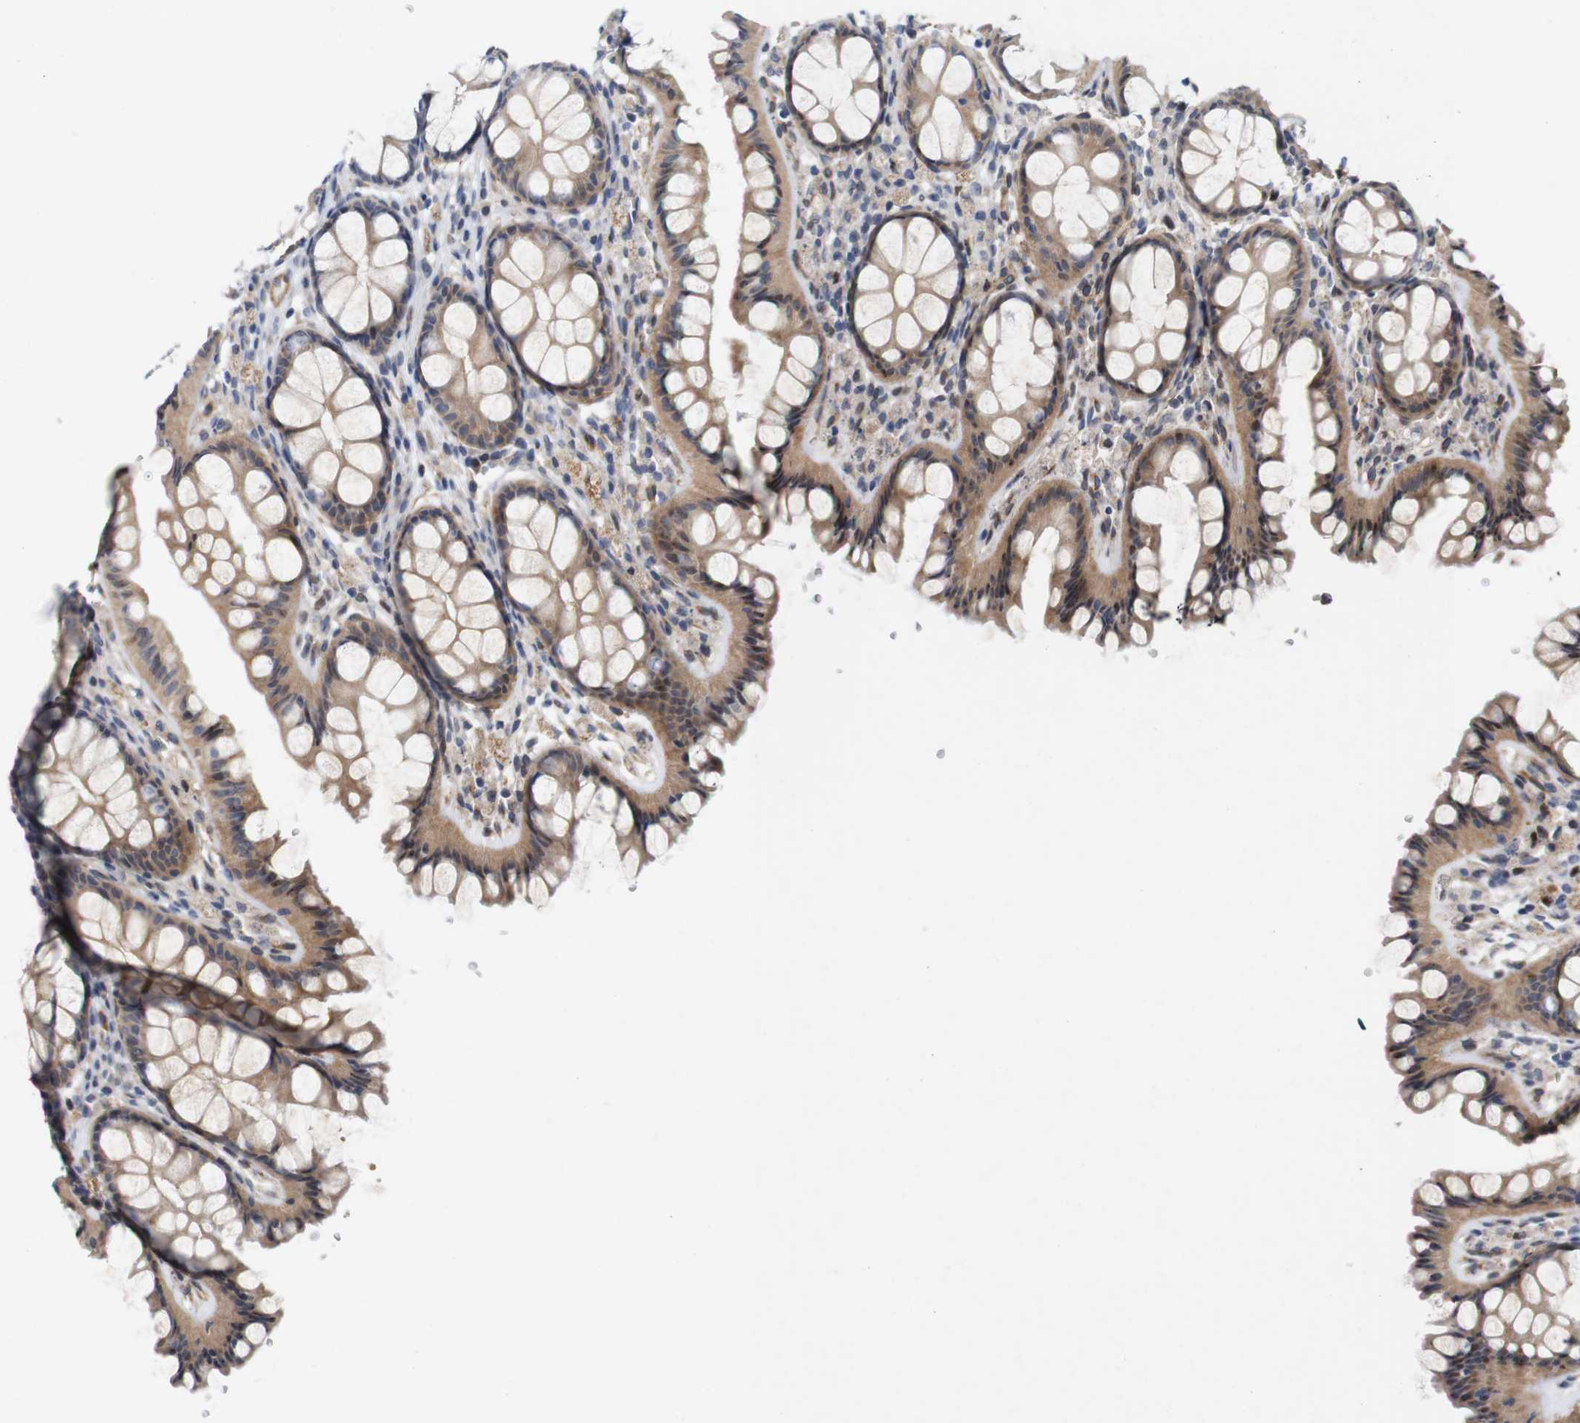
{"staining": {"intensity": "moderate", "quantity": "25%-75%", "location": "cytoplasmic/membranous"}, "tissue": "colon", "cell_type": "Endothelial cells", "image_type": "normal", "snomed": [{"axis": "morphology", "description": "Normal tissue, NOS"}, {"axis": "topography", "description": "Colon"}], "caption": "Protein staining of benign colon shows moderate cytoplasmic/membranous staining in about 25%-75% of endothelial cells.", "gene": "CYB561", "patient": {"sex": "female", "age": 55}}